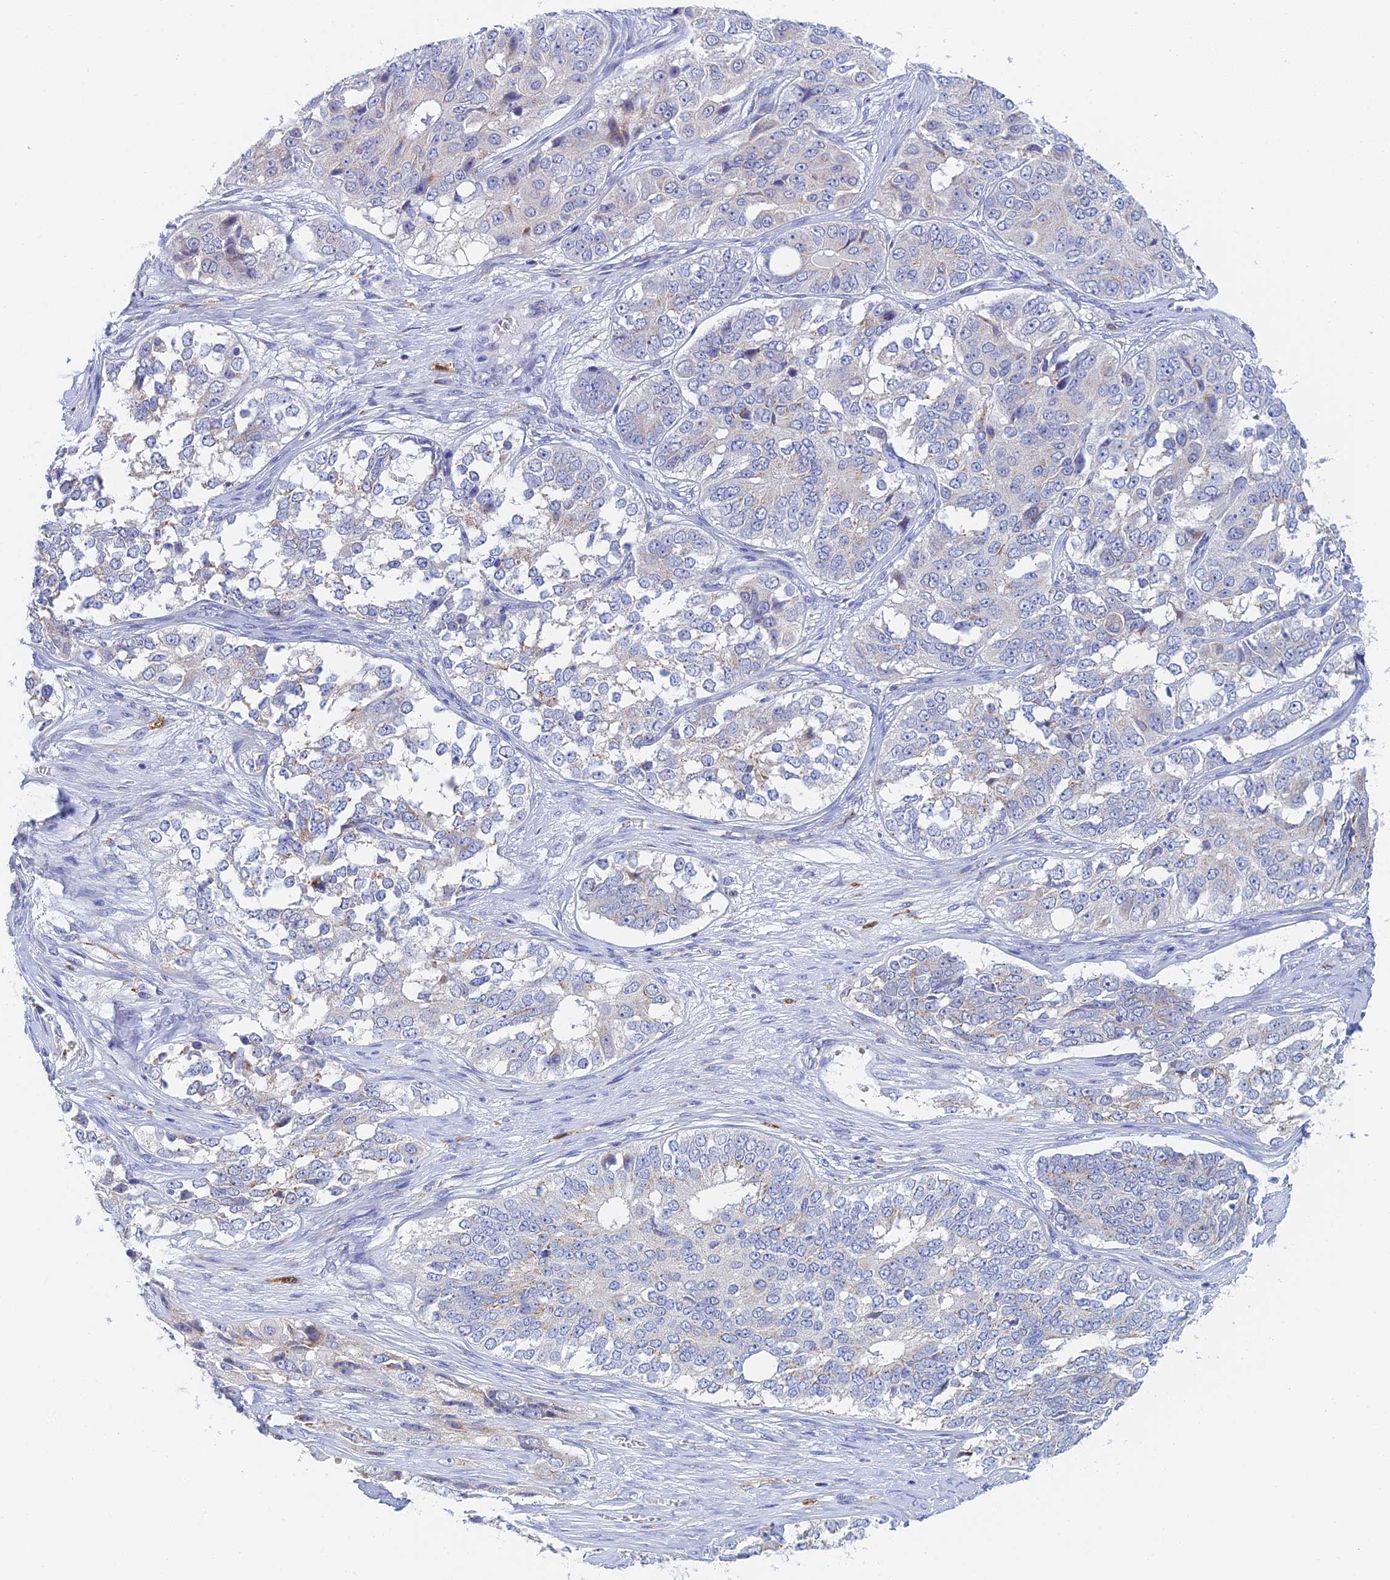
{"staining": {"intensity": "negative", "quantity": "none", "location": "none"}, "tissue": "ovarian cancer", "cell_type": "Tumor cells", "image_type": "cancer", "snomed": [{"axis": "morphology", "description": "Carcinoma, endometroid"}, {"axis": "topography", "description": "Ovary"}], "caption": "This is a photomicrograph of immunohistochemistry (IHC) staining of ovarian cancer, which shows no staining in tumor cells.", "gene": "SLC24A3", "patient": {"sex": "female", "age": 51}}